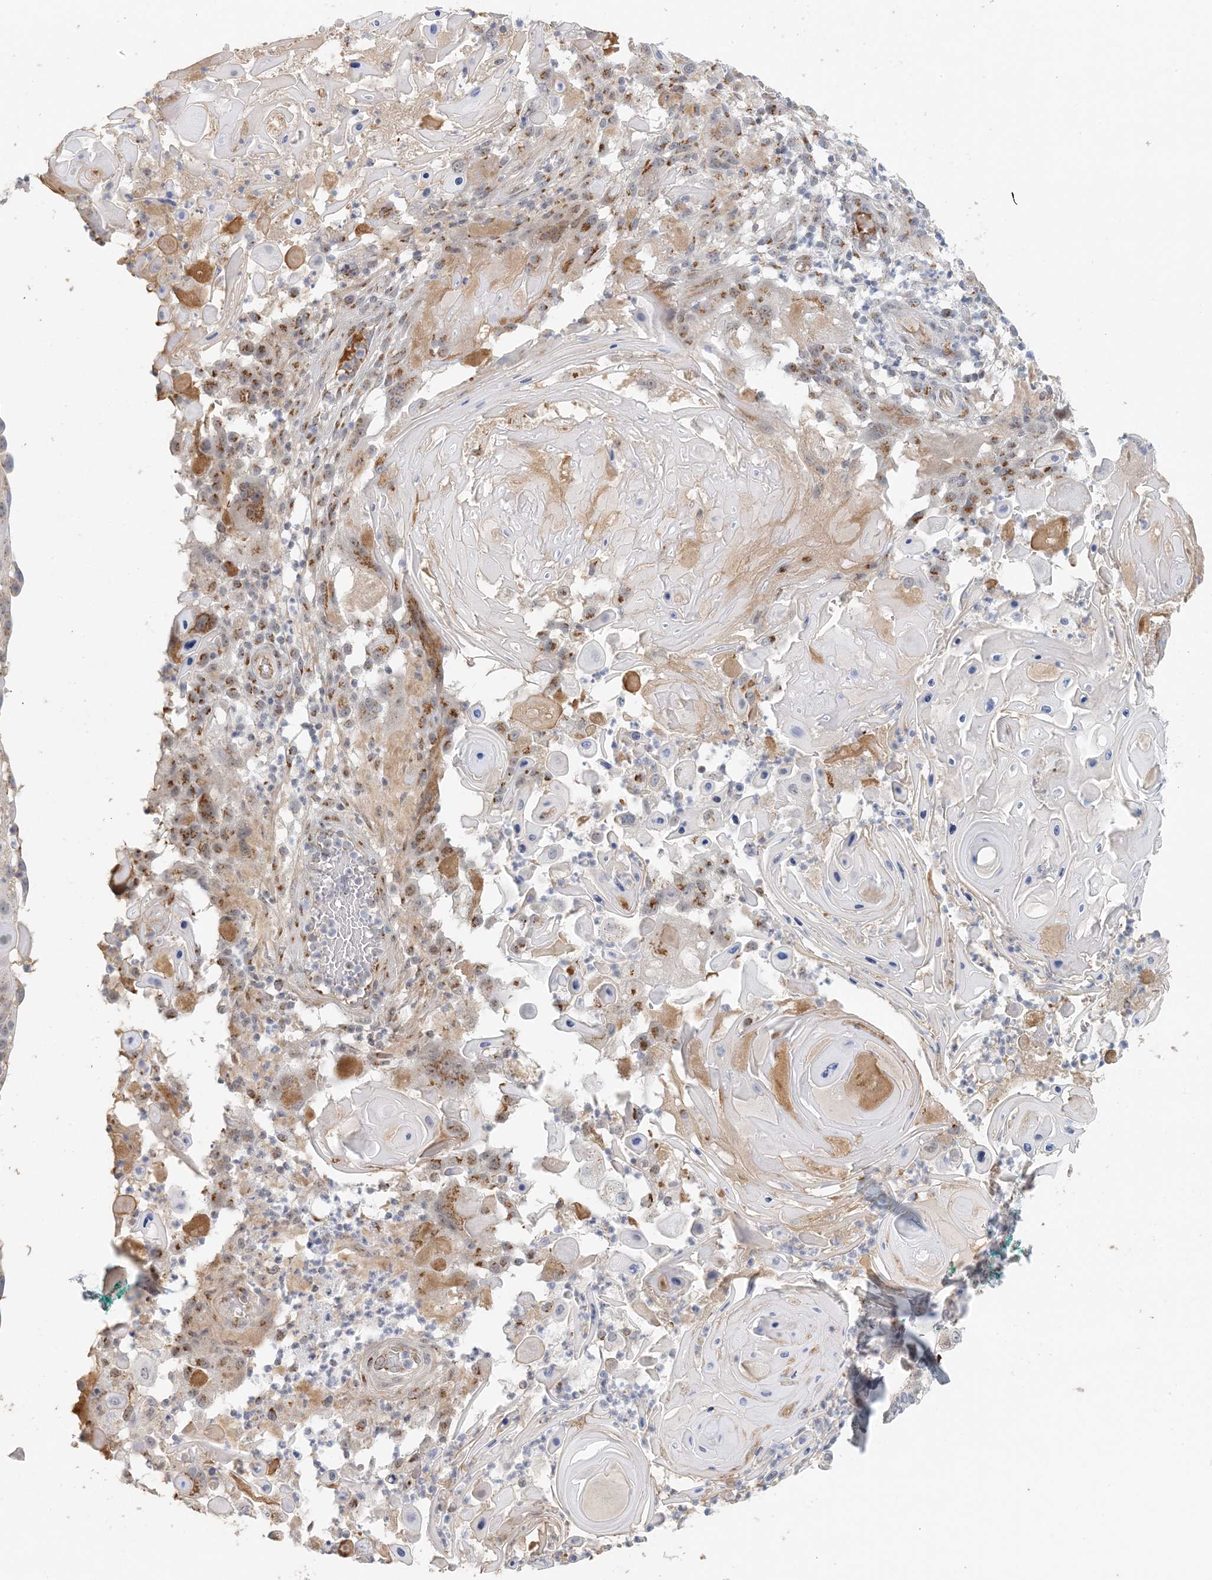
{"staining": {"intensity": "moderate", "quantity": "<25%", "location": "cytoplasmic/membranous"}, "tissue": "skin cancer", "cell_type": "Tumor cells", "image_type": "cancer", "snomed": [{"axis": "morphology", "description": "Squamous cell carcinoma, NOS"}, {"axis": "topography", "description": "Skin"}], "caption": "A brown stain shows moderate cytoplasmic/membranous staining of a protein in human skin cancer tumor cells.", "gene": "ZCCHC4", "patient": {"sex": "female", "age": 44}}